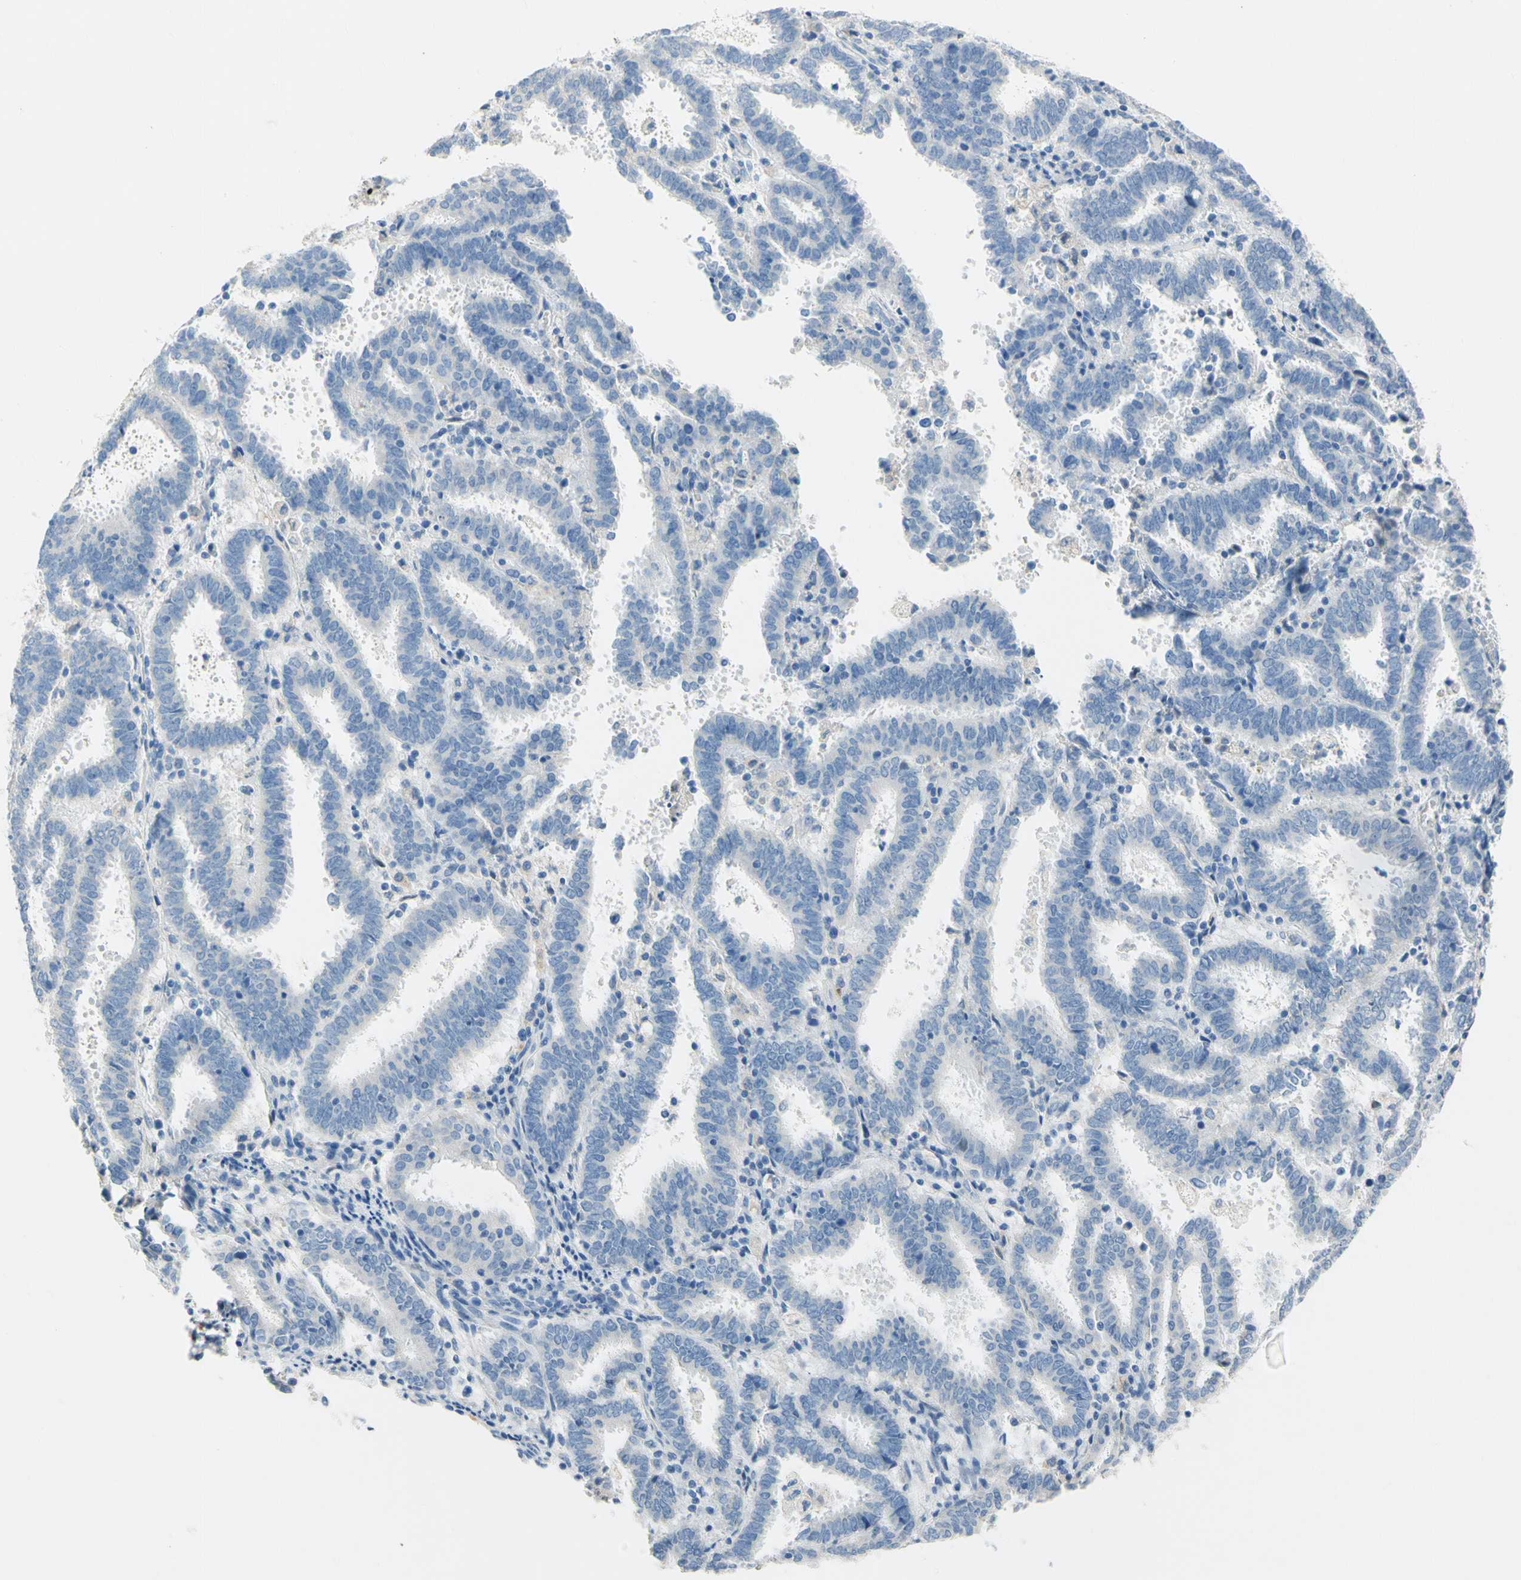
{"staining": {"intensity": "negative", "quantity": "none", "location": "none"}, "tissue": "endometrial cancer", "cell_type": "Tumor cells", "image_type": "cancer", "snomed": [{"axis": "morphology", "description": "Adenocarcinoma, NOS"}, {"axis": "topography", "description": "Uterus"}], "caption": "Immunohistochemistry (IHC) micrograph of endometrial adenocarcinoma stained for a protein (brown), which shows no expression in tumor cells.", "gene": "POLR2J3", "patient": {"sex": "female", "age": 83}}